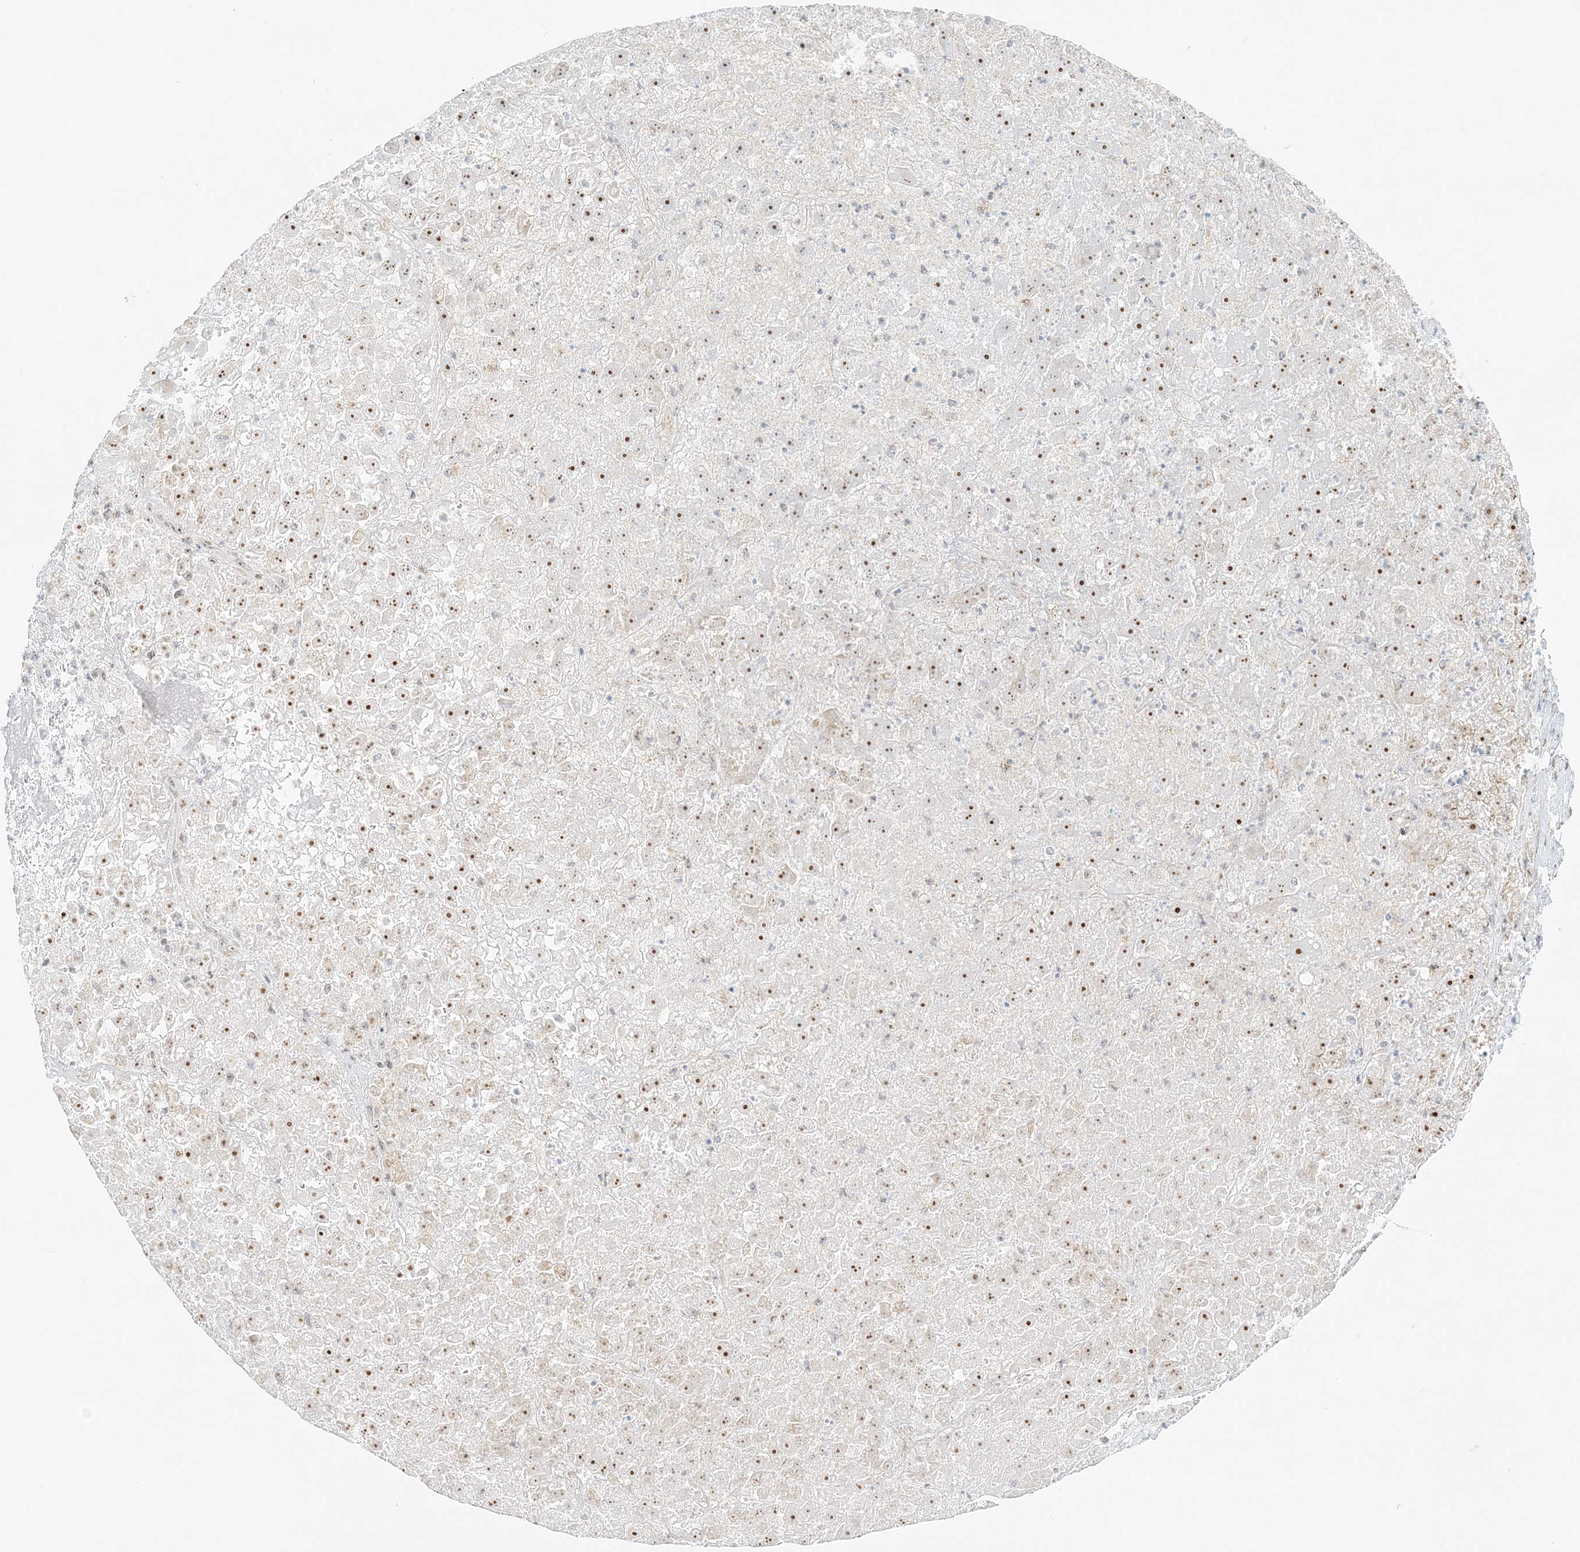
{"staining": {"intensity": "moderate", "quantity": ">75%", "location": "nuclear"}, "tissue": "liver cancer", "cell_type": "Tumor cells", "image_type": "cancer", "snomed": [{"axis": "morphology", "description": "Carcinoma, Hepatocellular, NOS"}, {"axis": "topography", "description": "Liver"}], "caption": "Protein staining of liver cancer tissue shows moderate nuclear positivity in approximately >75% of tumor cells. The staining is performed using DAB (3,3'-diaminobenzidine) brown chromogen to label protein expression. The nuclei are counter-stained blue using hematoxylin.", "gene": "UBE2F", "patient": {"sex": "female", "age": 73}}